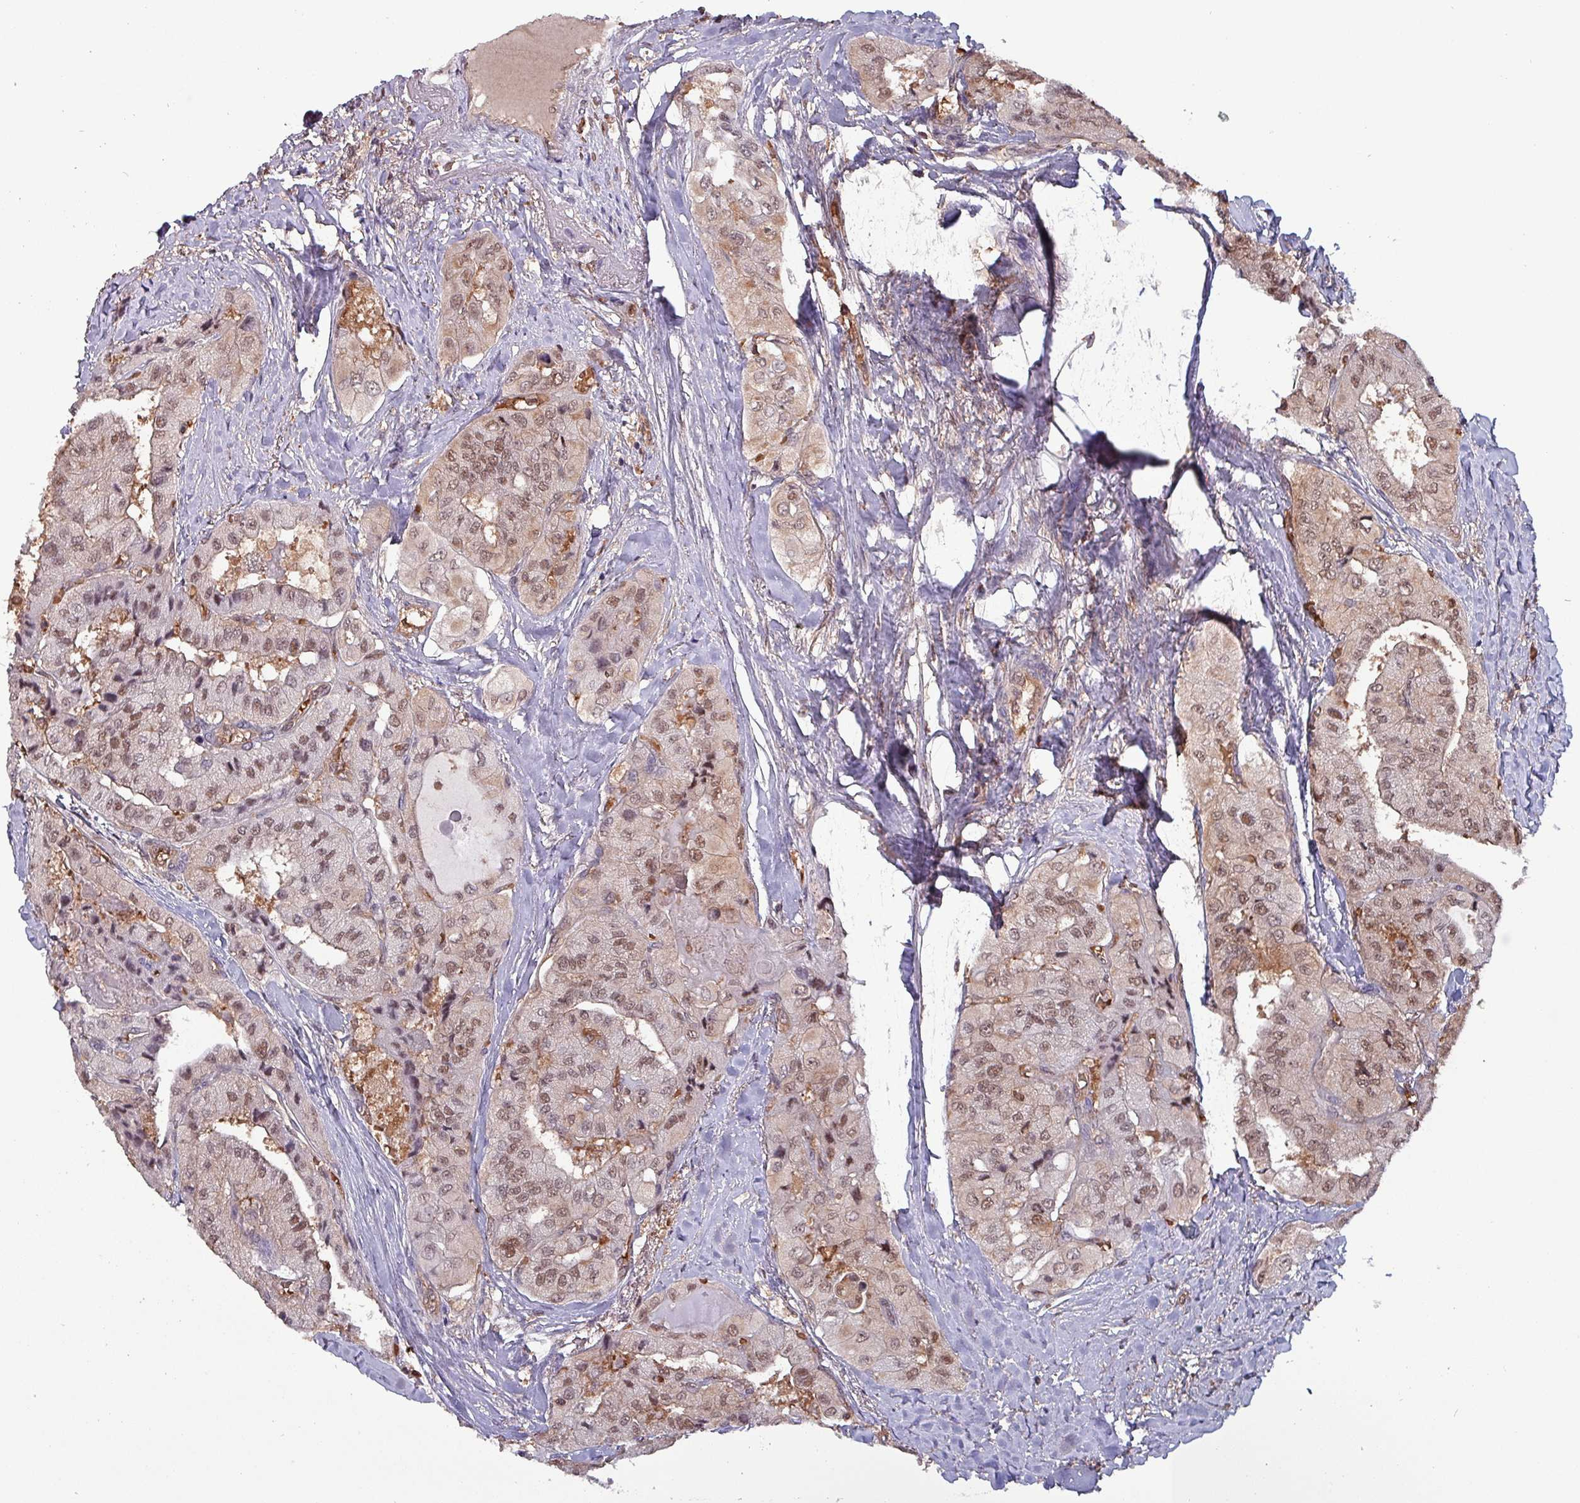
{"staining": {"intensity": "moderate", "quantity": ">75%", "location": "nuclear"}, "tissue": "thyroid cancer", "cell_type": "Tumor cells", "image_type": "cancer", "snomed": [{"axis": "morphology", "description": "Normal tissue, NOS"}, {"axis": "morphology", "description": "Papillary adenocarcinoma, NOS"}, {"axis": "topography", "description": "Thyroid gland"}], "caption": "High-power microscopy captured an IHC photomicrograph of thyroid cancer (papillary adenocarcinoma), revealing moderate nuclear positivity in about >75% of tumor cells.", "gene": "PSMB8", "patient": {"sex": "female", "age": 59}}